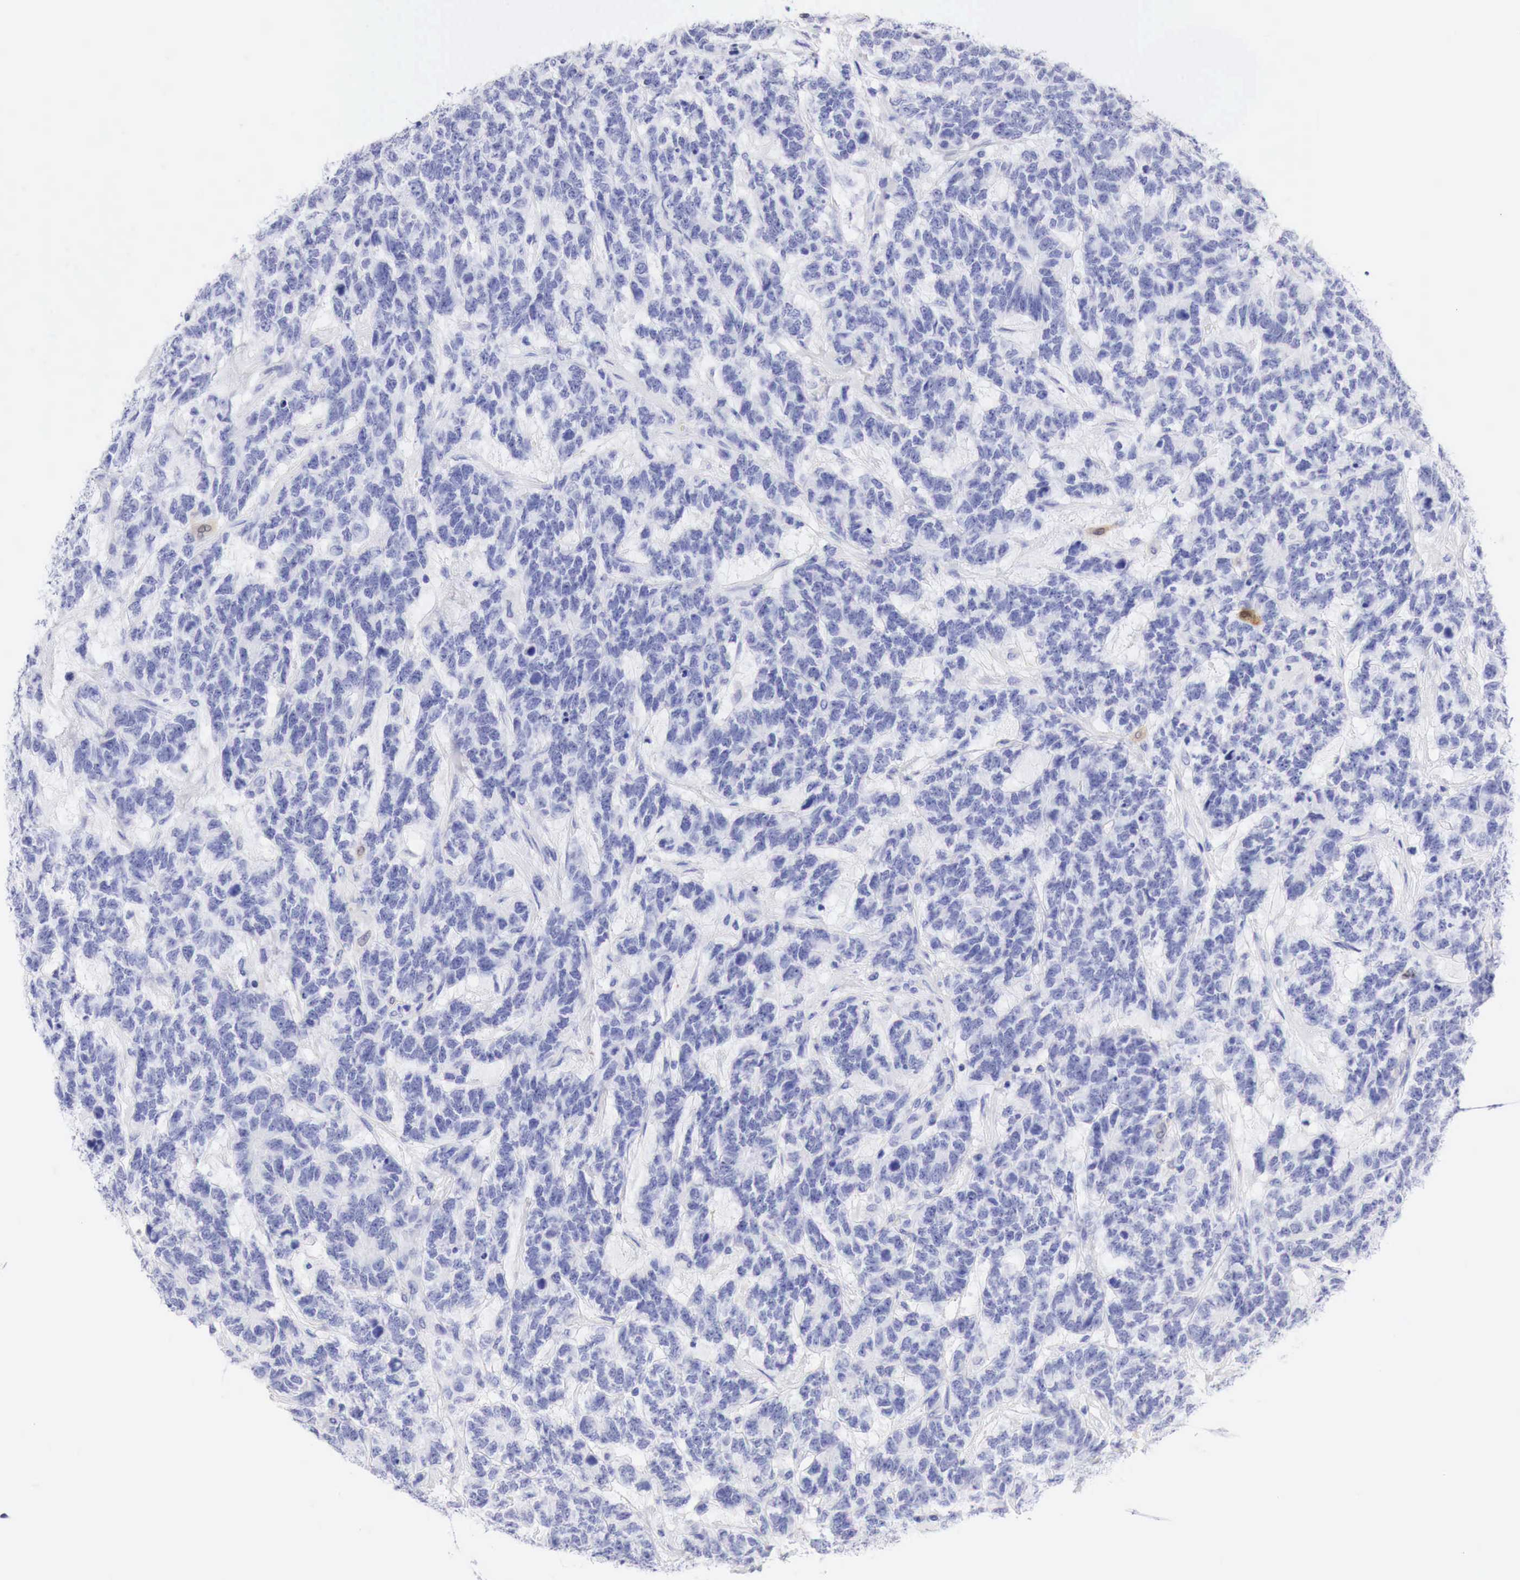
{"staining": {"intensity": "moderate", "quantity": "<25%", "location": "cytoplasmic/membranous"}, "tissue": "testis cancer", "cell_type": "Tumor cells", "image_type": "cancer", "snomed": [{"axis": "morphology", "description": "Carcinoma, Embryonal, NOS"}, {"axis": "topography", "description": "Testis"}], "caption": "High-magnification brightfield microscopy of testis cancer stained with DAB (brown) and counterstained with hematoxylin (blue). tumor cells exhibit moderate cytoplasmic/membranous expression is identified in about<25% of cells.", "gene": "CDKN2A", "patient": {"sex": "male", "age": 26}}